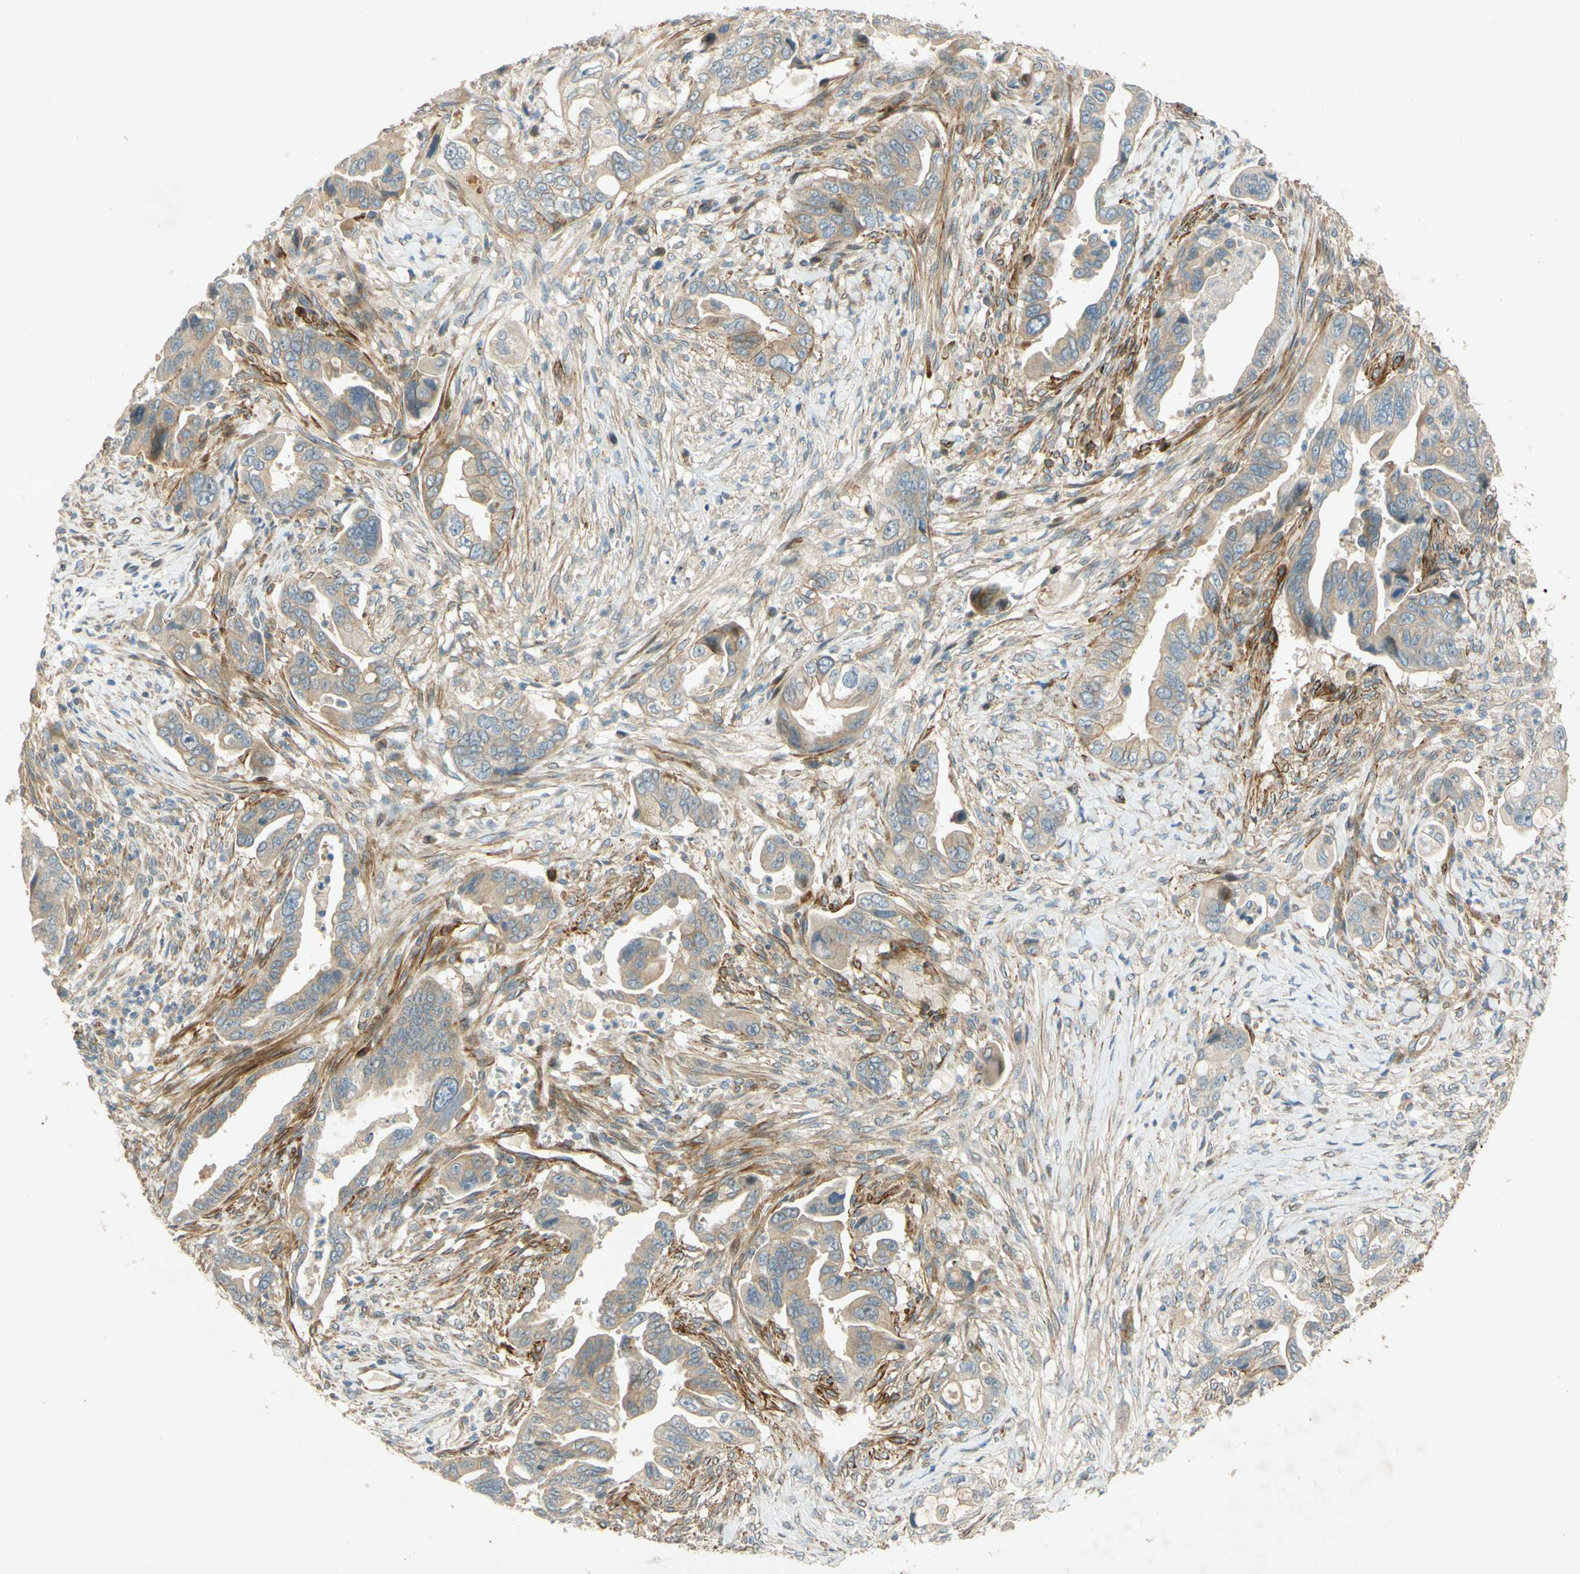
{"staining": {"intensity": "moderate", "quantity": ">75%", "location": "cytoplasmic/membranous"}, "tissue": "pancreatic cancer", "cell_type": "Tumor cells", "image_type": "cancer", "snomed": [{"axis": "morphology", "description": "Adenocarcinoma, NOS"}, {"axis": "topography", "description": "Pancreas"}], "caption": "IHC micrograph of human pancreatic cancer stained for a protein (brown), which exhibits medium levels of moderate cytoplasmic/membranous staining in approximately >75% of tumor cells.", "gene": "ADAM17", "patient": {"sex": "male", "age": 70}}